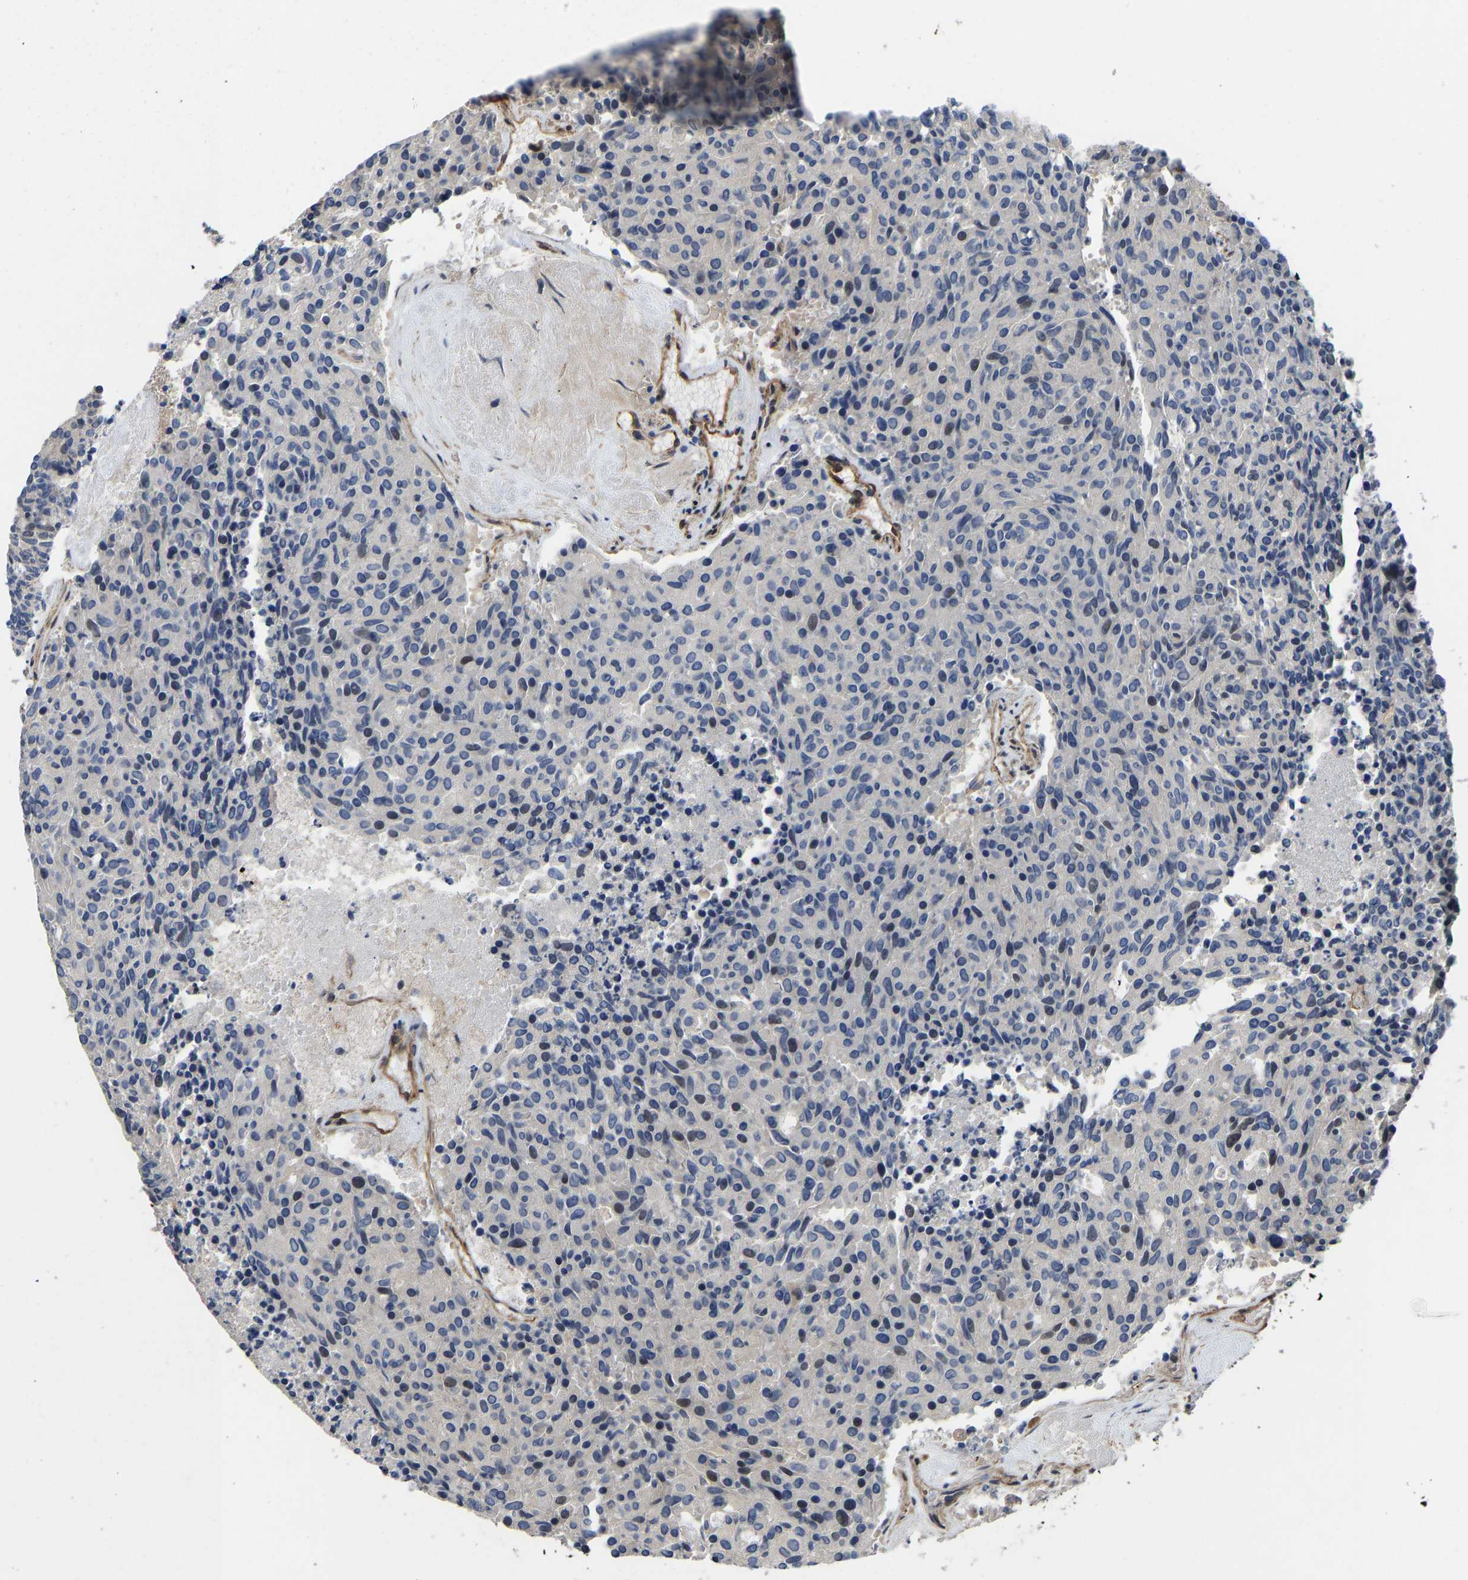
{"staining": {"intensity": "moderate", "quantity": "<25%", "location": "nuclear"}, "tissue": "carcinoid", "cell_type": "Tumor cells", "image_type": "cancer", "snomed": [{"axis": "morphology", "description": "Carcinoid, malignant, NOS"}, {"axis": "topography", "description": "Pancreas"}], "caption": "Immunohistochemical staining of human carcinoid displays low levels of moderate nuclear expression in approximately <25% of tumor cells. Ihc stains the protein of interest in brown and the nuclei are stained blue.", "gene": "ELMO2", "patient": {"sex": "female", "age": 54}}